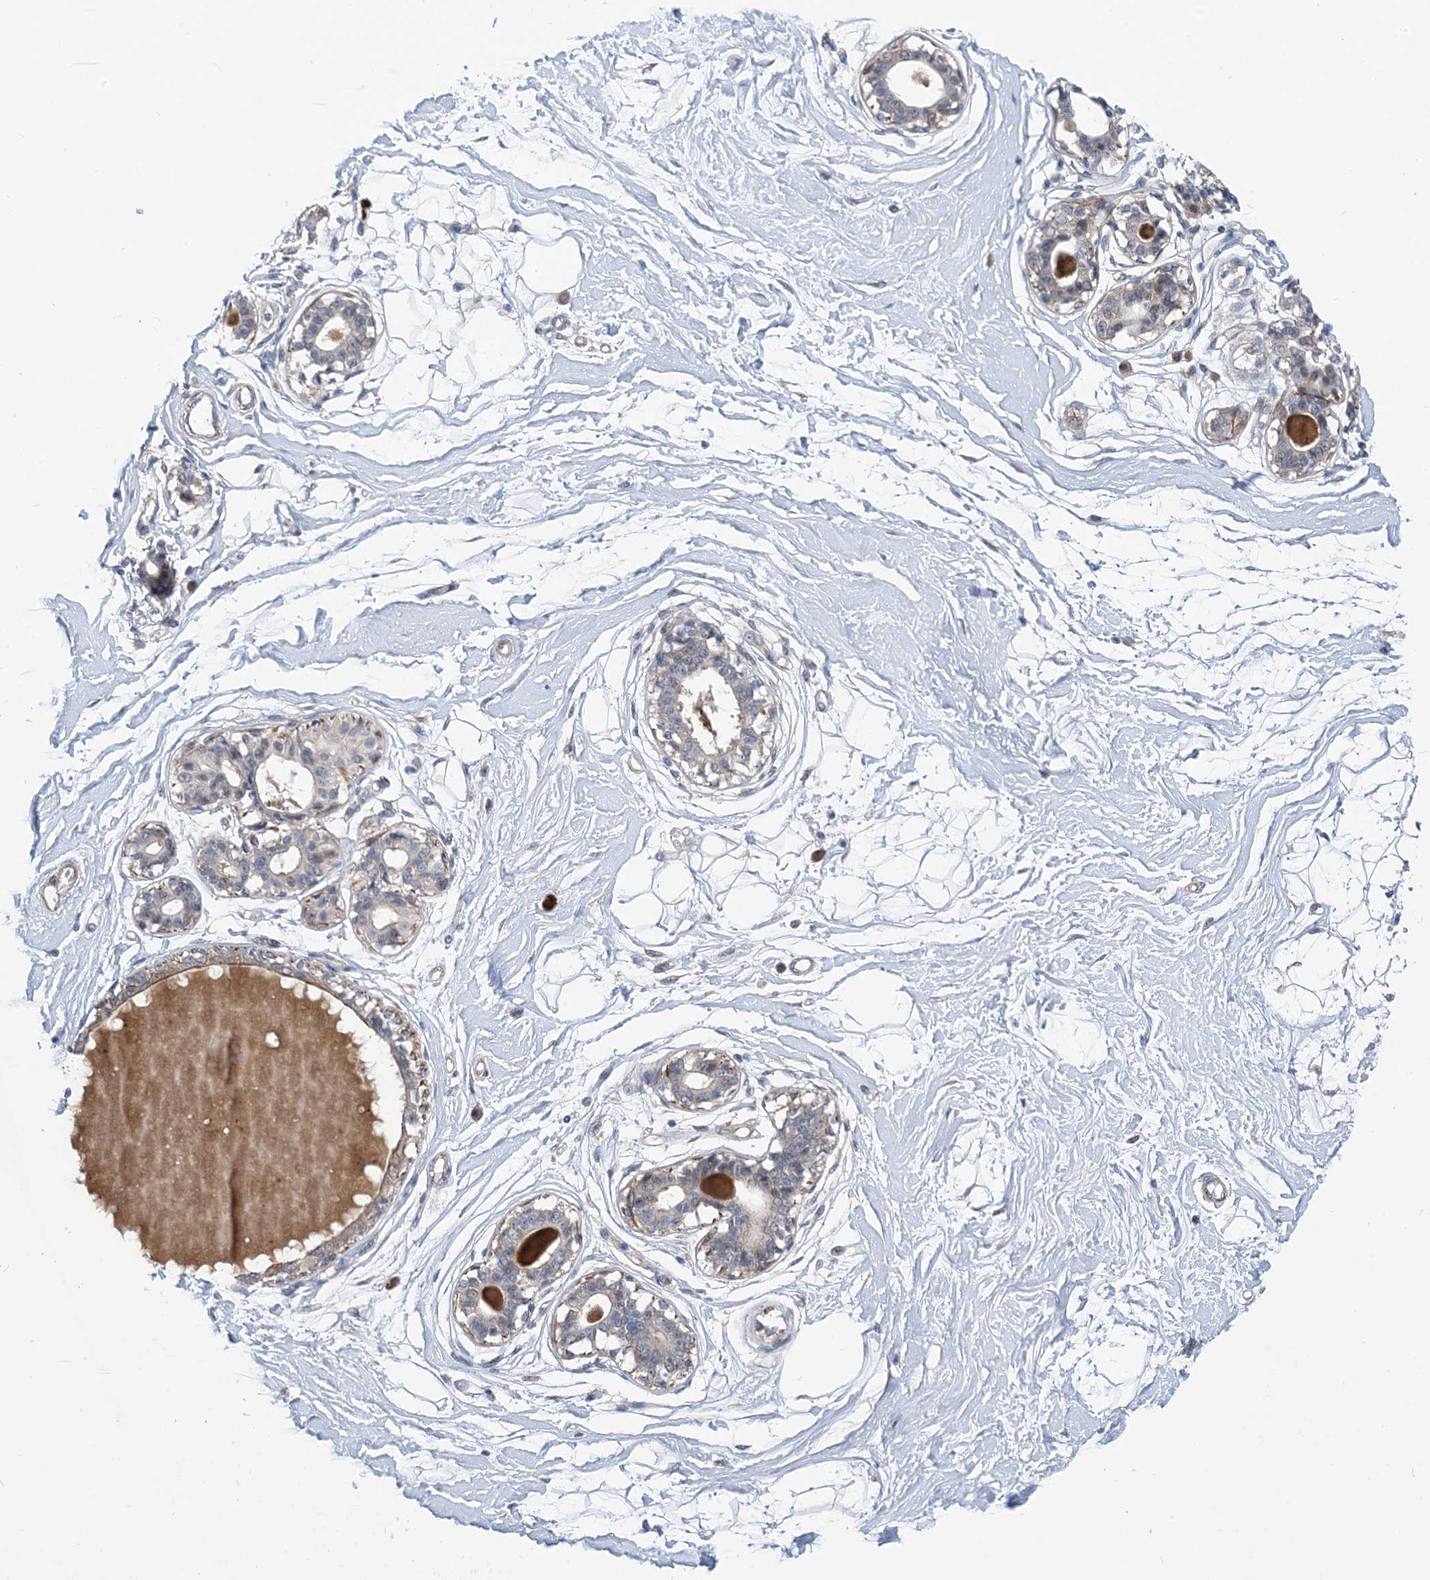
{"staining": {"intensity": "negative", "quantity": "none", "location": "none"}, "tissue": "breast", "cell_type": "Adipocytes", "image_type": "normal", "snomed": [{"axis": "morphology", "description": "Normal tissue, NOS"}, {"axis": "topography", "description": "Breast"}], "caption": "Adipocytes are negative for protein expression in unremarkable human breast.", "gene": "PLEKHA3", "patient": {"sex": "female", "age": 45}}